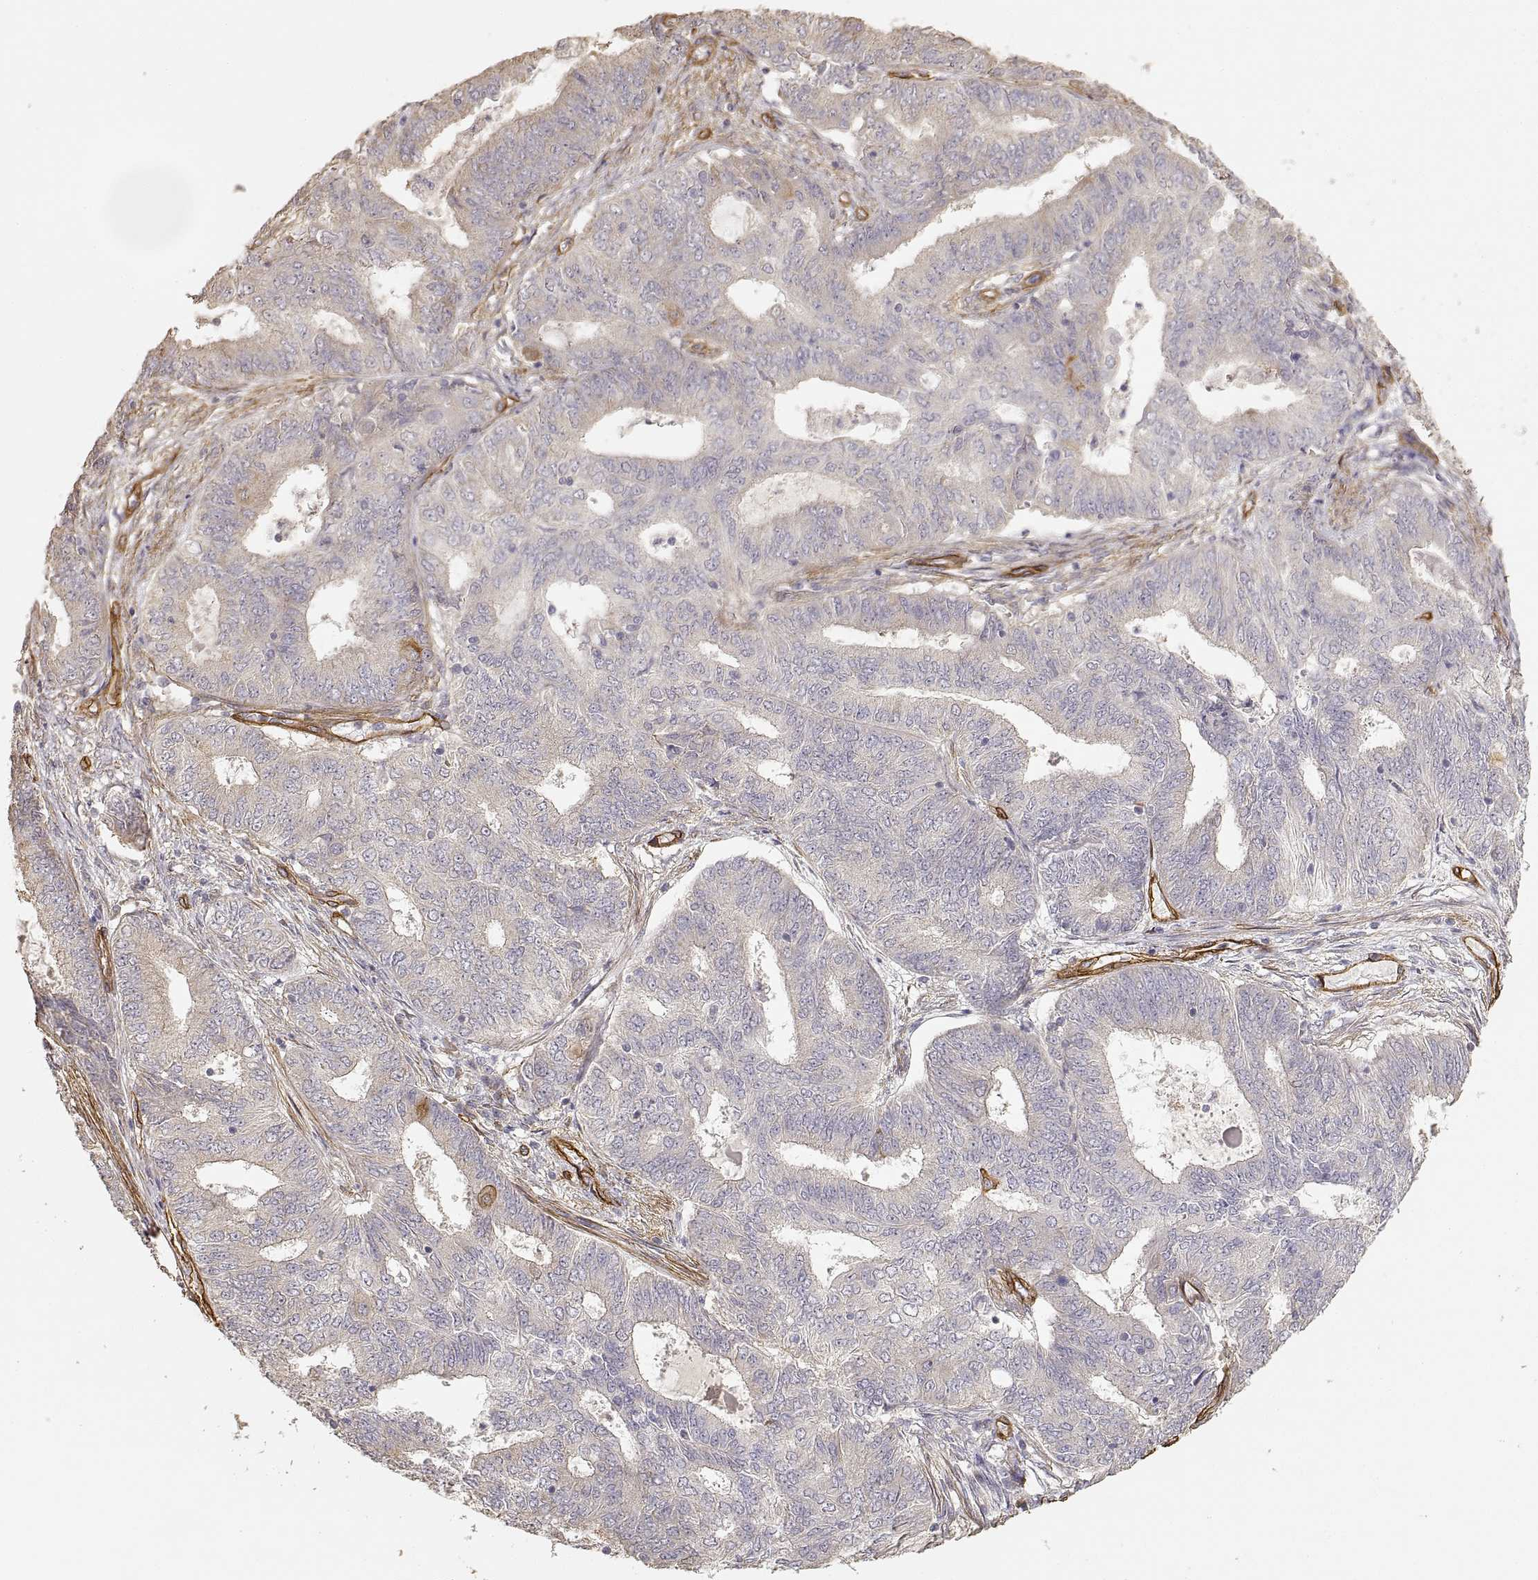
{"staining": {"intensity": "negative", "quantity": "none", "location": "none"}, "tissue": "endometrial cancer", "cell_type": "Tumor cells", "image_type": "cancer", "snomed": [{"axis": "morphology", "description": "Adenocarcinoma, NOS"}, {"axis": "topography", "description": "Endometrium"}], "caption": "High power microscopy histopathology image of an immunohistochemistry (IHC) photomicrograph of adenocarcinoma (endometrial), revealing no significant positivity in tumor cells.", "gene": "LAMA4", "patient": {"sex": "female", "age": 62}}